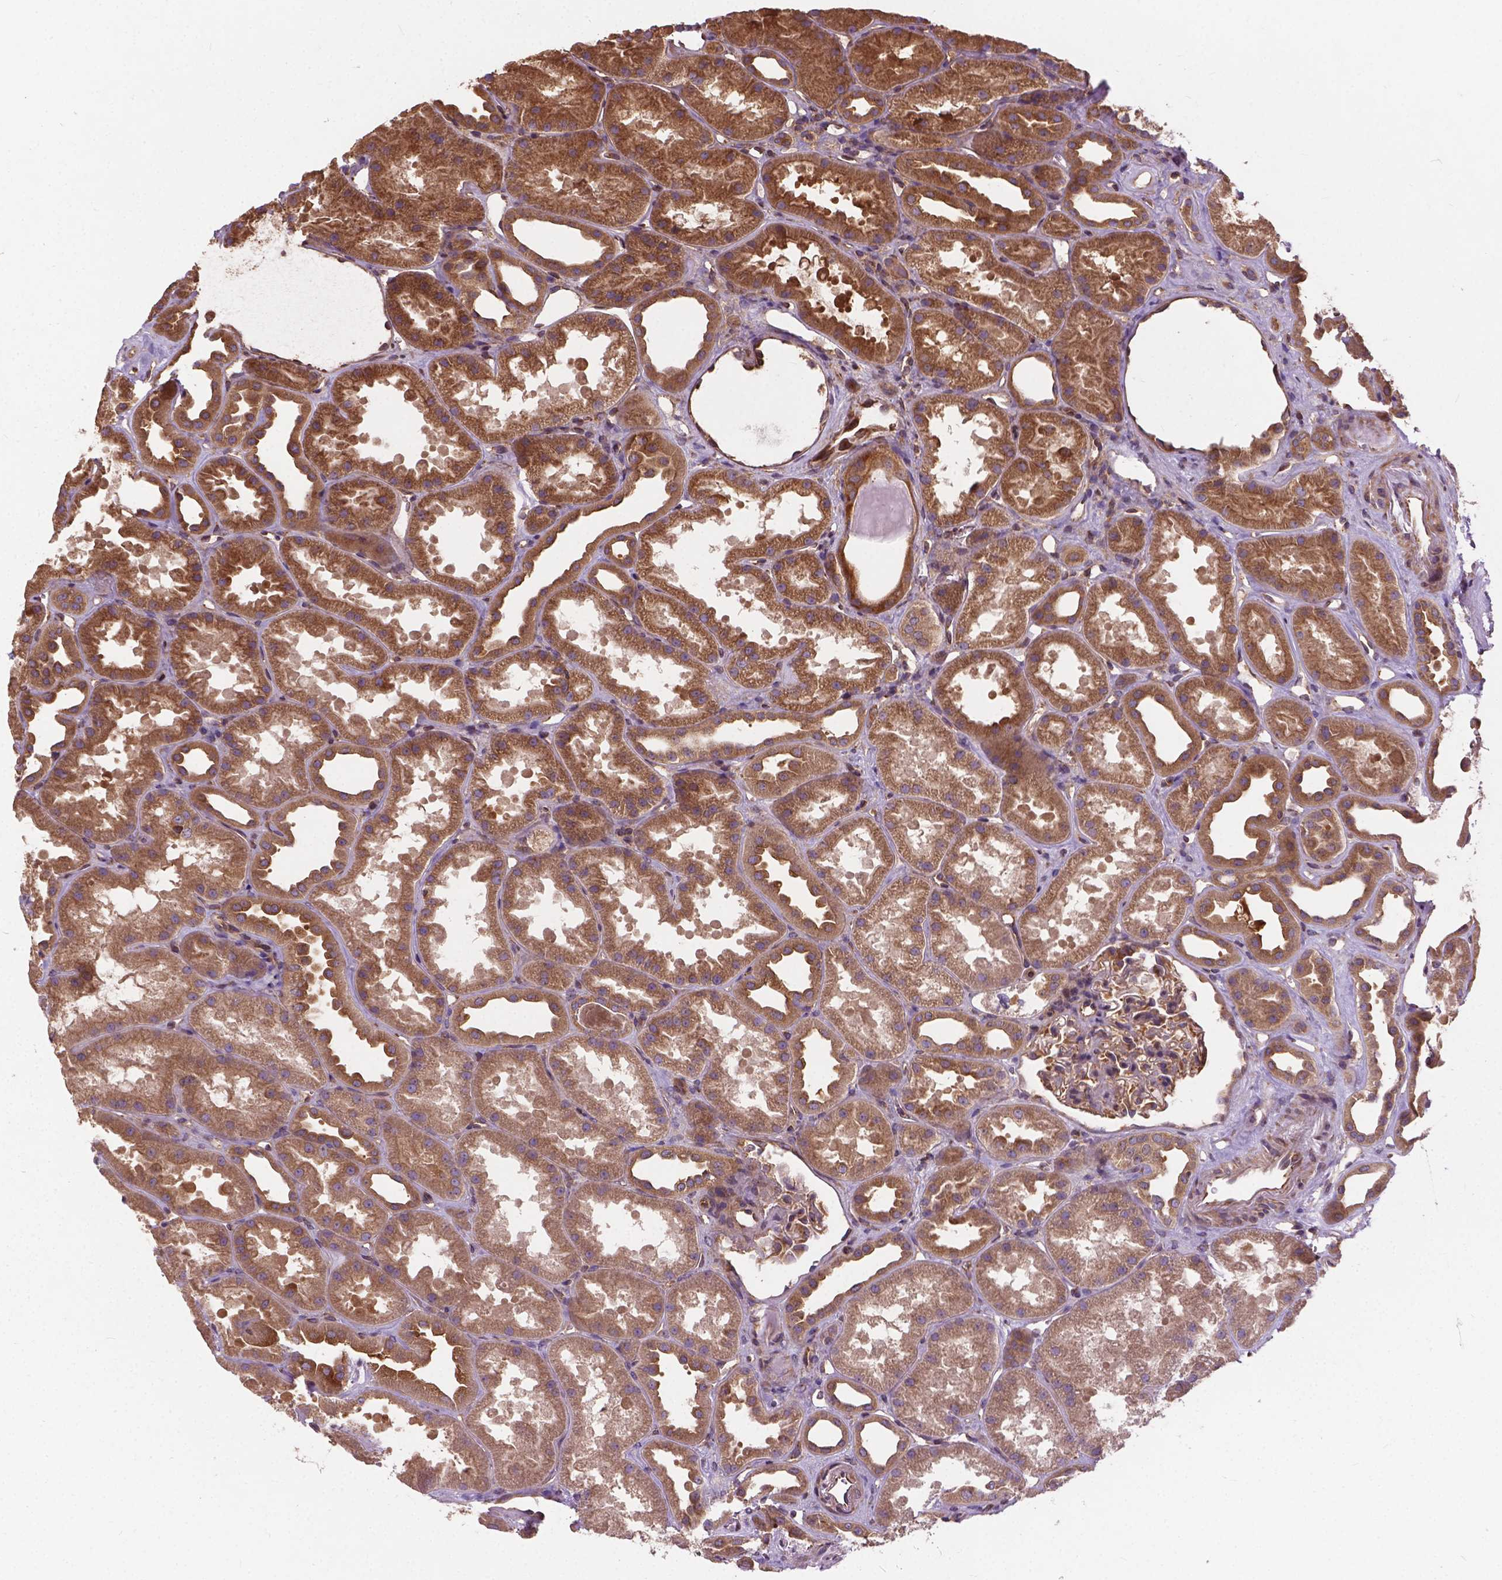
{"staining": {"intensity": "moderate", "quantity": "25%-75%", "location": "cytoplasmic/membranous"}, "tissue": "kidney", "cell_type": "Cells in glomeruli", "image_type": "normal", "snomed": [{"axis": "morphology", "description": "Normal tissue, NOS"}, {"axis": "topography", "description": "Kidney"}], "caption": "Moderate cytoplasmic/membranous expression for a protein is present in about 25%-75% of cells in glomeruli of normal kidney using IHC.", "gene": "MZT1", "patient": {"sex": "male", "age": 61}}